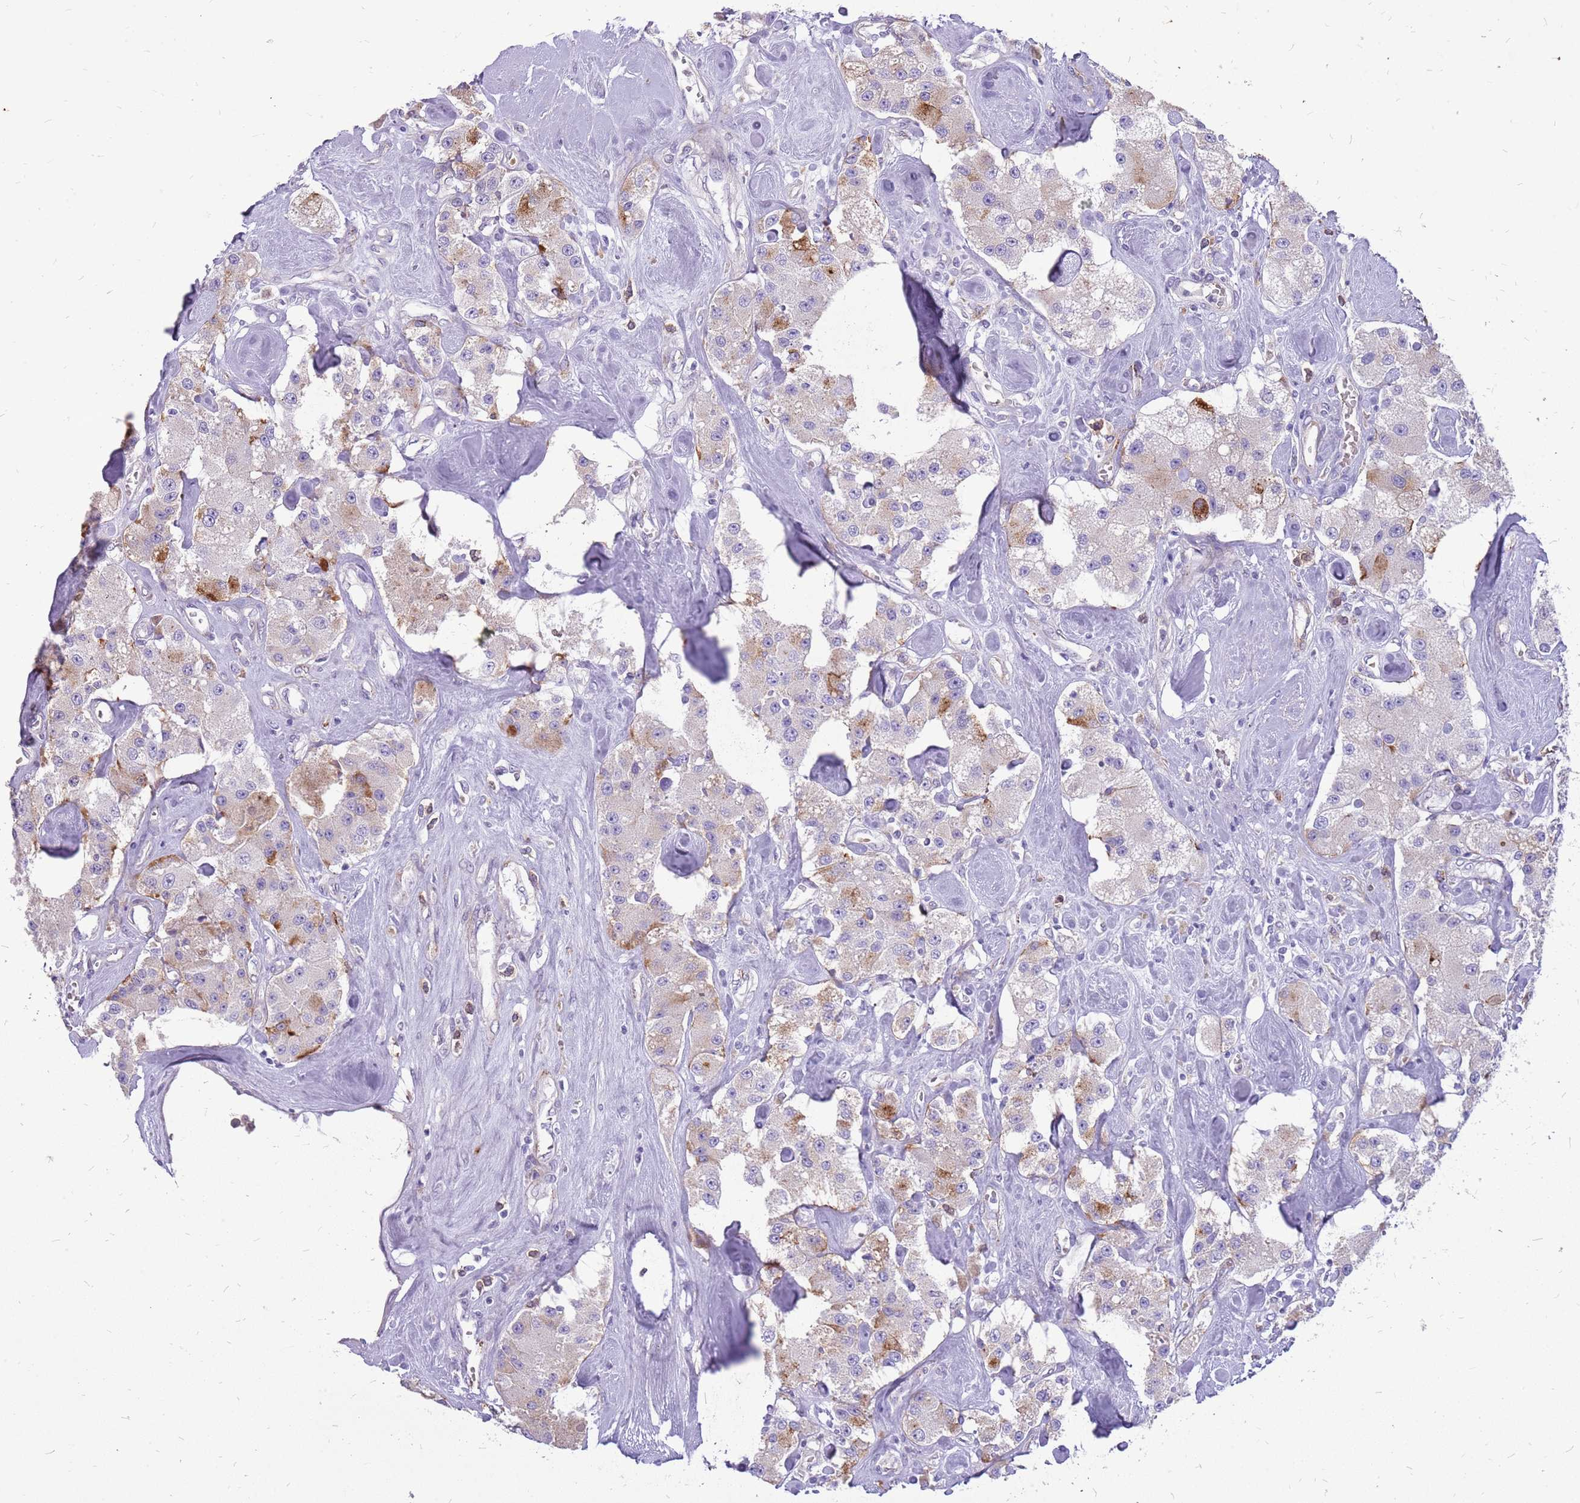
{"staining": {"intensity": "moderate", "quantity": "<25%", "location": "cytoplasmic/membranous"}, "tissue": "carcinoid", "cell_type": "Tumor cells", "image_type": "cancer", "snomed": [{"axis": "morphology", "description": "Carcinoid, malignant, NOS"}, {"axis": "topography", "description": "Pancreas"}], "caption": "Protein analysis of carcinoid tissue displays moderate cytoplasmic/membranous positivity in approximately <25% of tumor cells.", "gene": "PCNX1", "patient": {"sex": "male", "age": 41}}